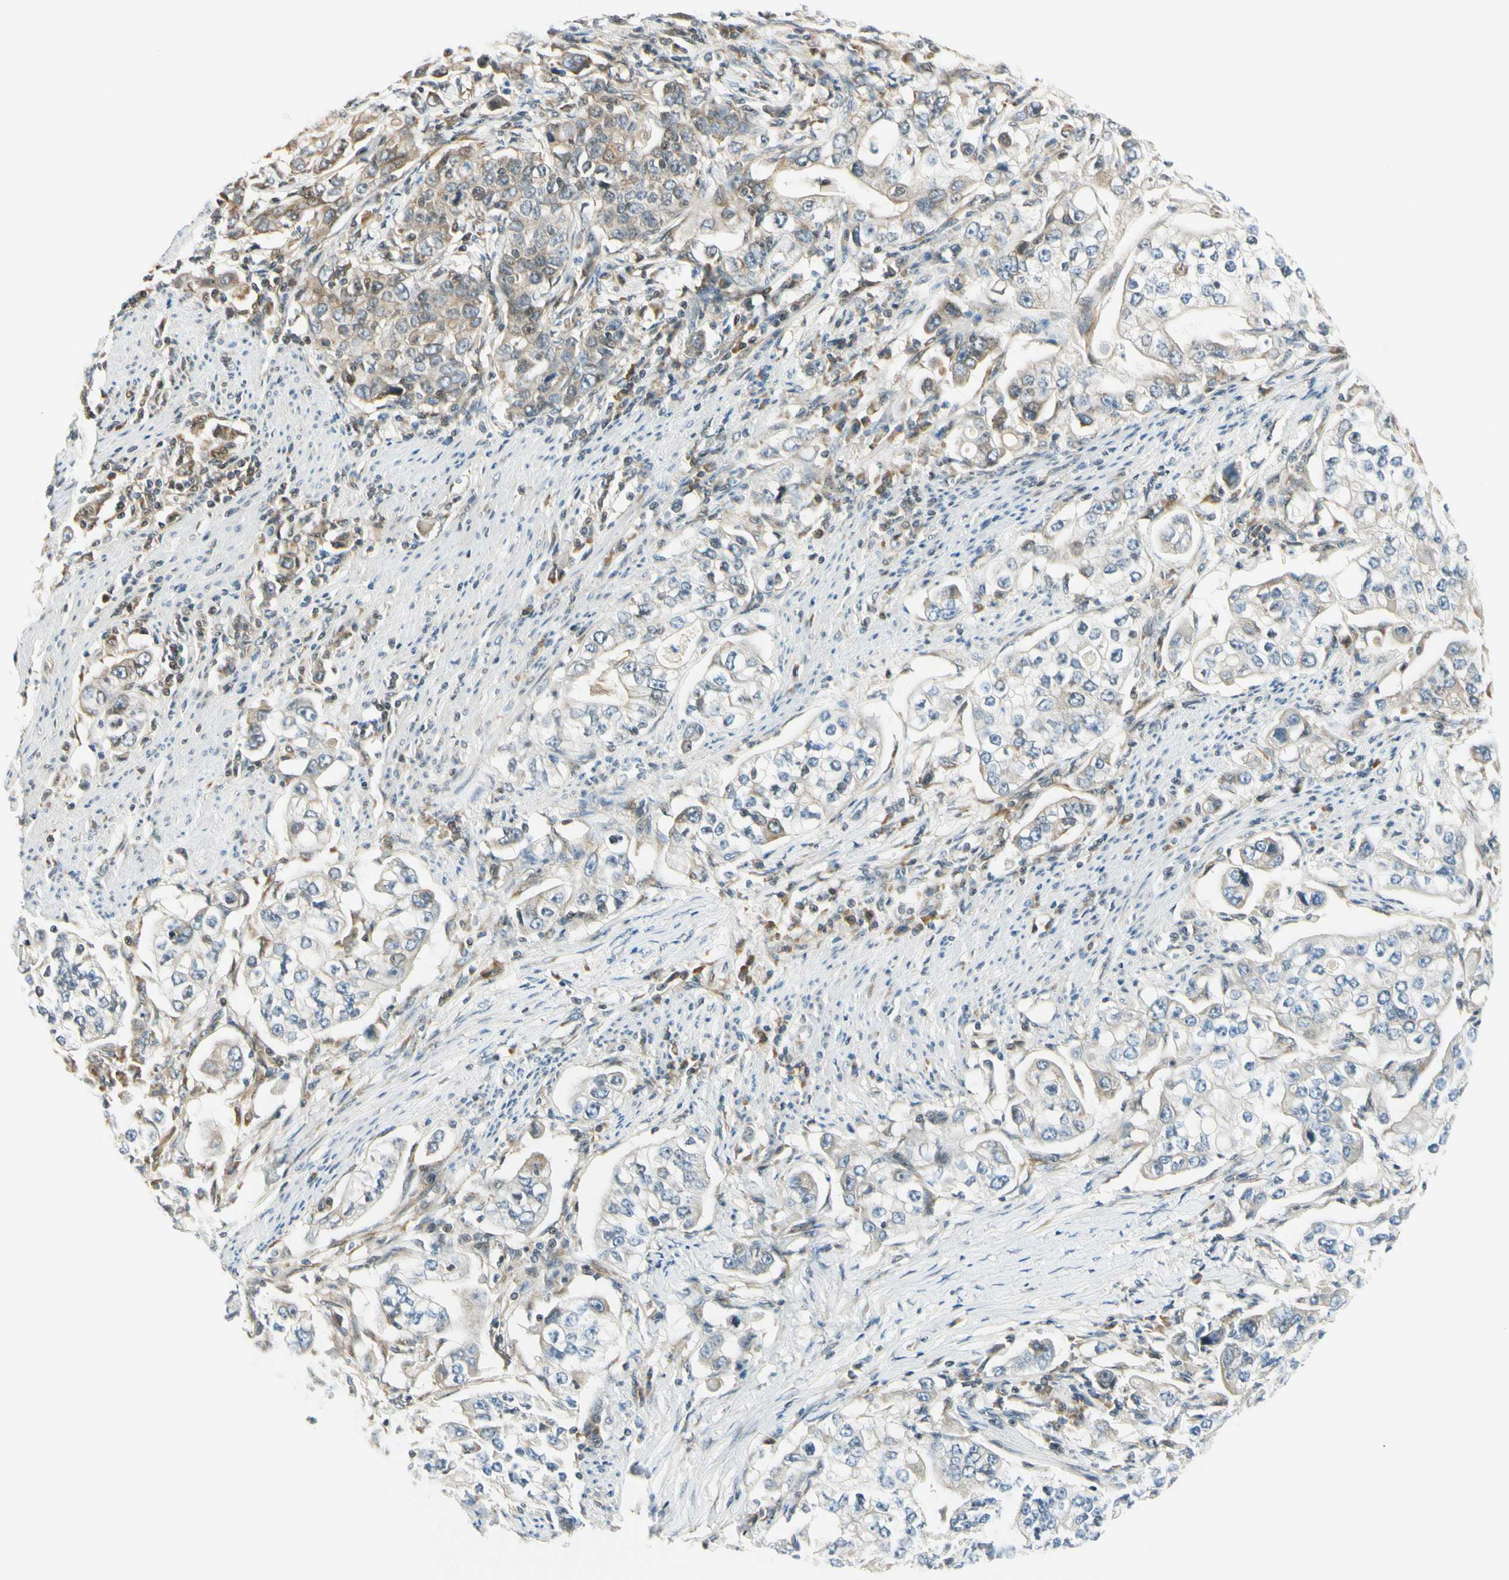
{"staining": {"intensity": "weak", "quantity": "<25%", "location": "cytoplasmic/membranous"}, "tissue": "stomach cancer", "cell_type": "Tumor cells", "image_type": "cancer", "snomed": [{"axis": "morphology", "description": "Adenocarcinoma, NOS"}, {"axis": "topography", "description": "Stomach, lower"}], "caption": "High power microscopy micrograph of an immunohistochemistry (IHC) image of stomach cancer (adenocarcinoma), revealing no significant expression in tumor cells.", "gene": "NPDC1", "patient": {"sex": "female", "age": 72}}